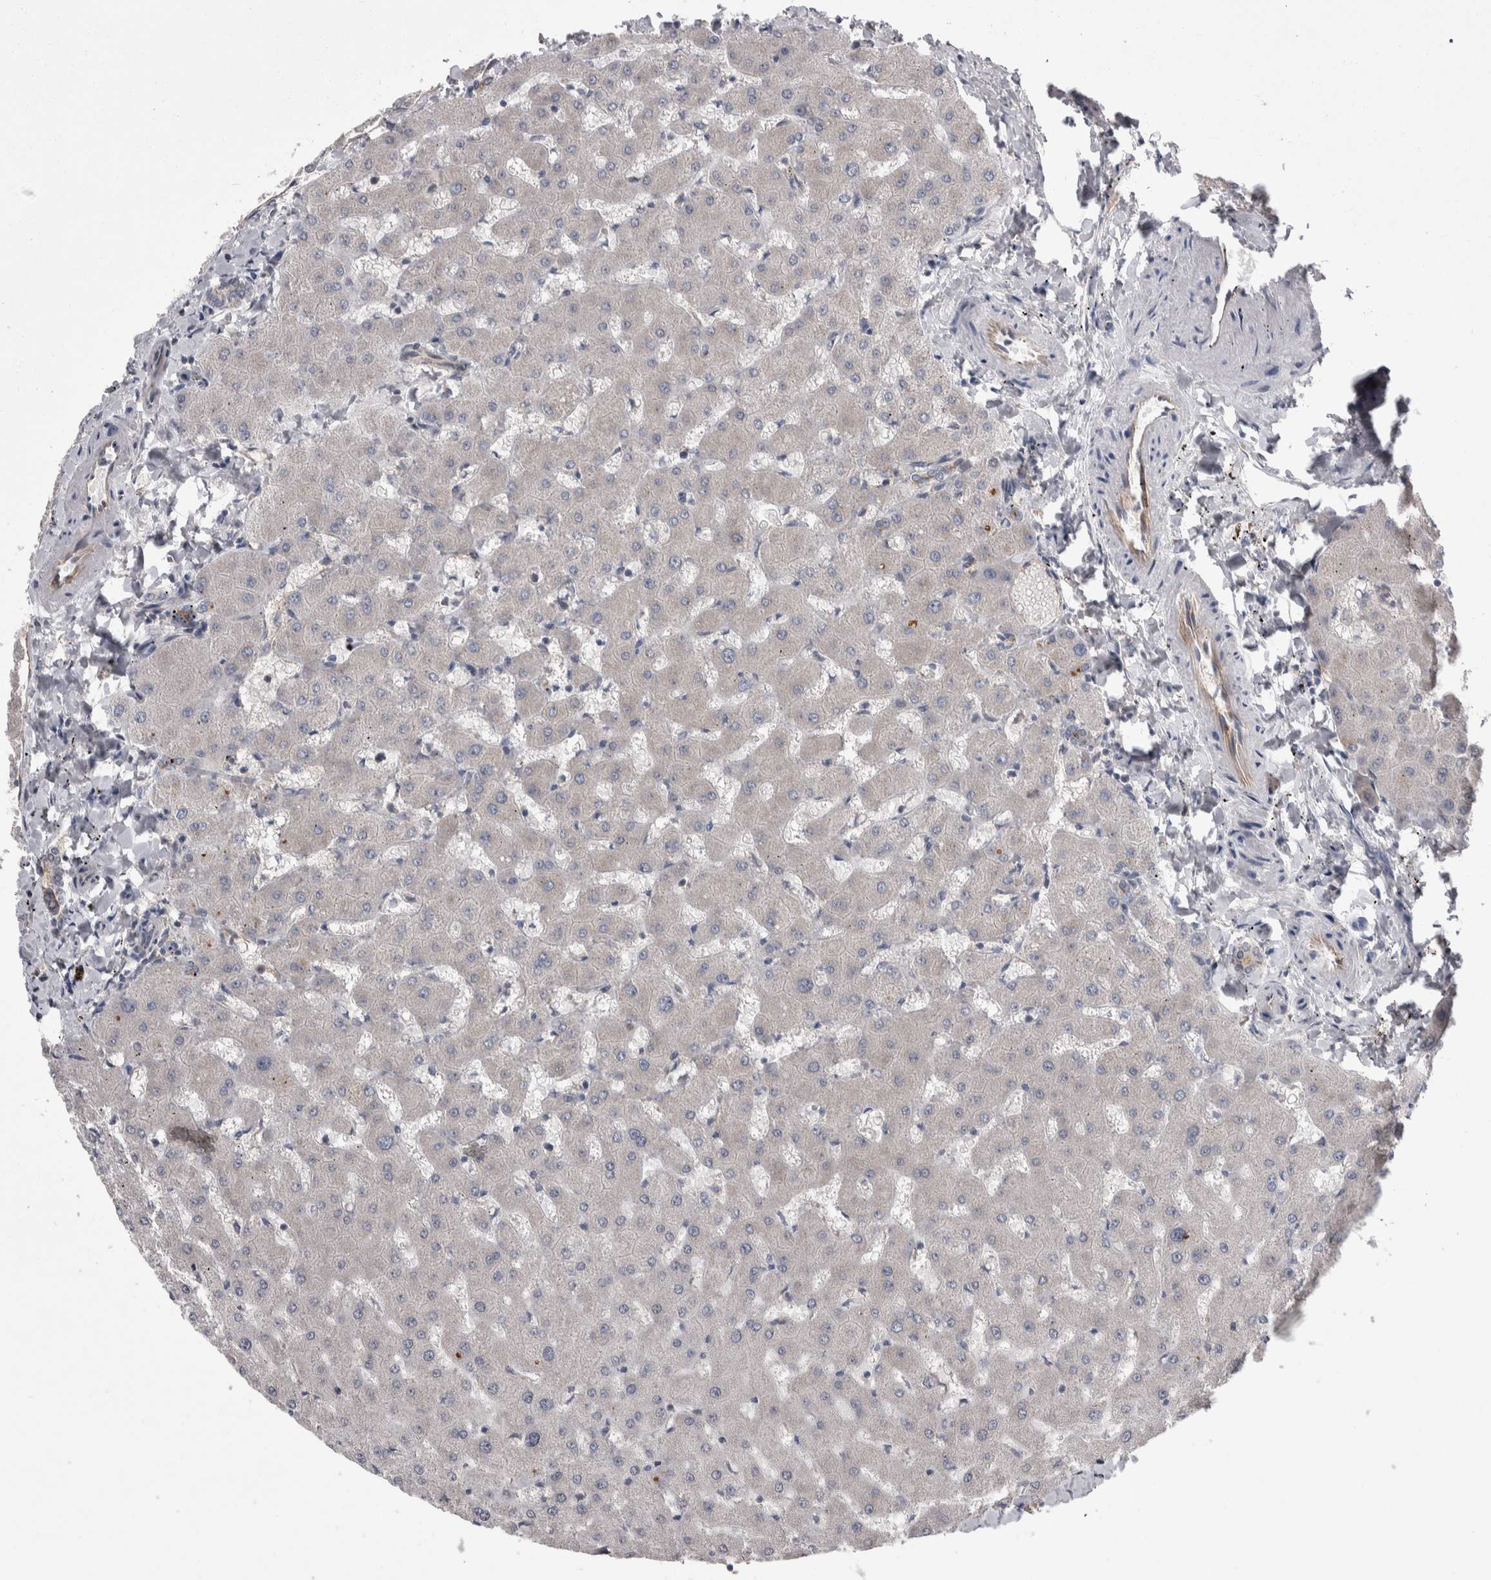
{"staining": {"intensity": "weak", "quantity": "<25%", "location": "cytoplasmic/membranous"}, "tissue": "liver", "cell_type": "Cholangiocytes", "image_type": "normal", "snomed": [{"axis": "morphology", "description": "Normal tissue, NOS"}, {"axis": "topography", "description": "Liver"}], "caption": "A high-resolution histopathology image shows immunohistochemistry staining of unremarkable liver, which displays no significant staining in cholangiocytes. The staining is performed using DAB brown chromogen with nuclei counter-stained in using hematoxylin.", "gene": "LIMA1", "patient": {"sex": "female", "age": 63}}